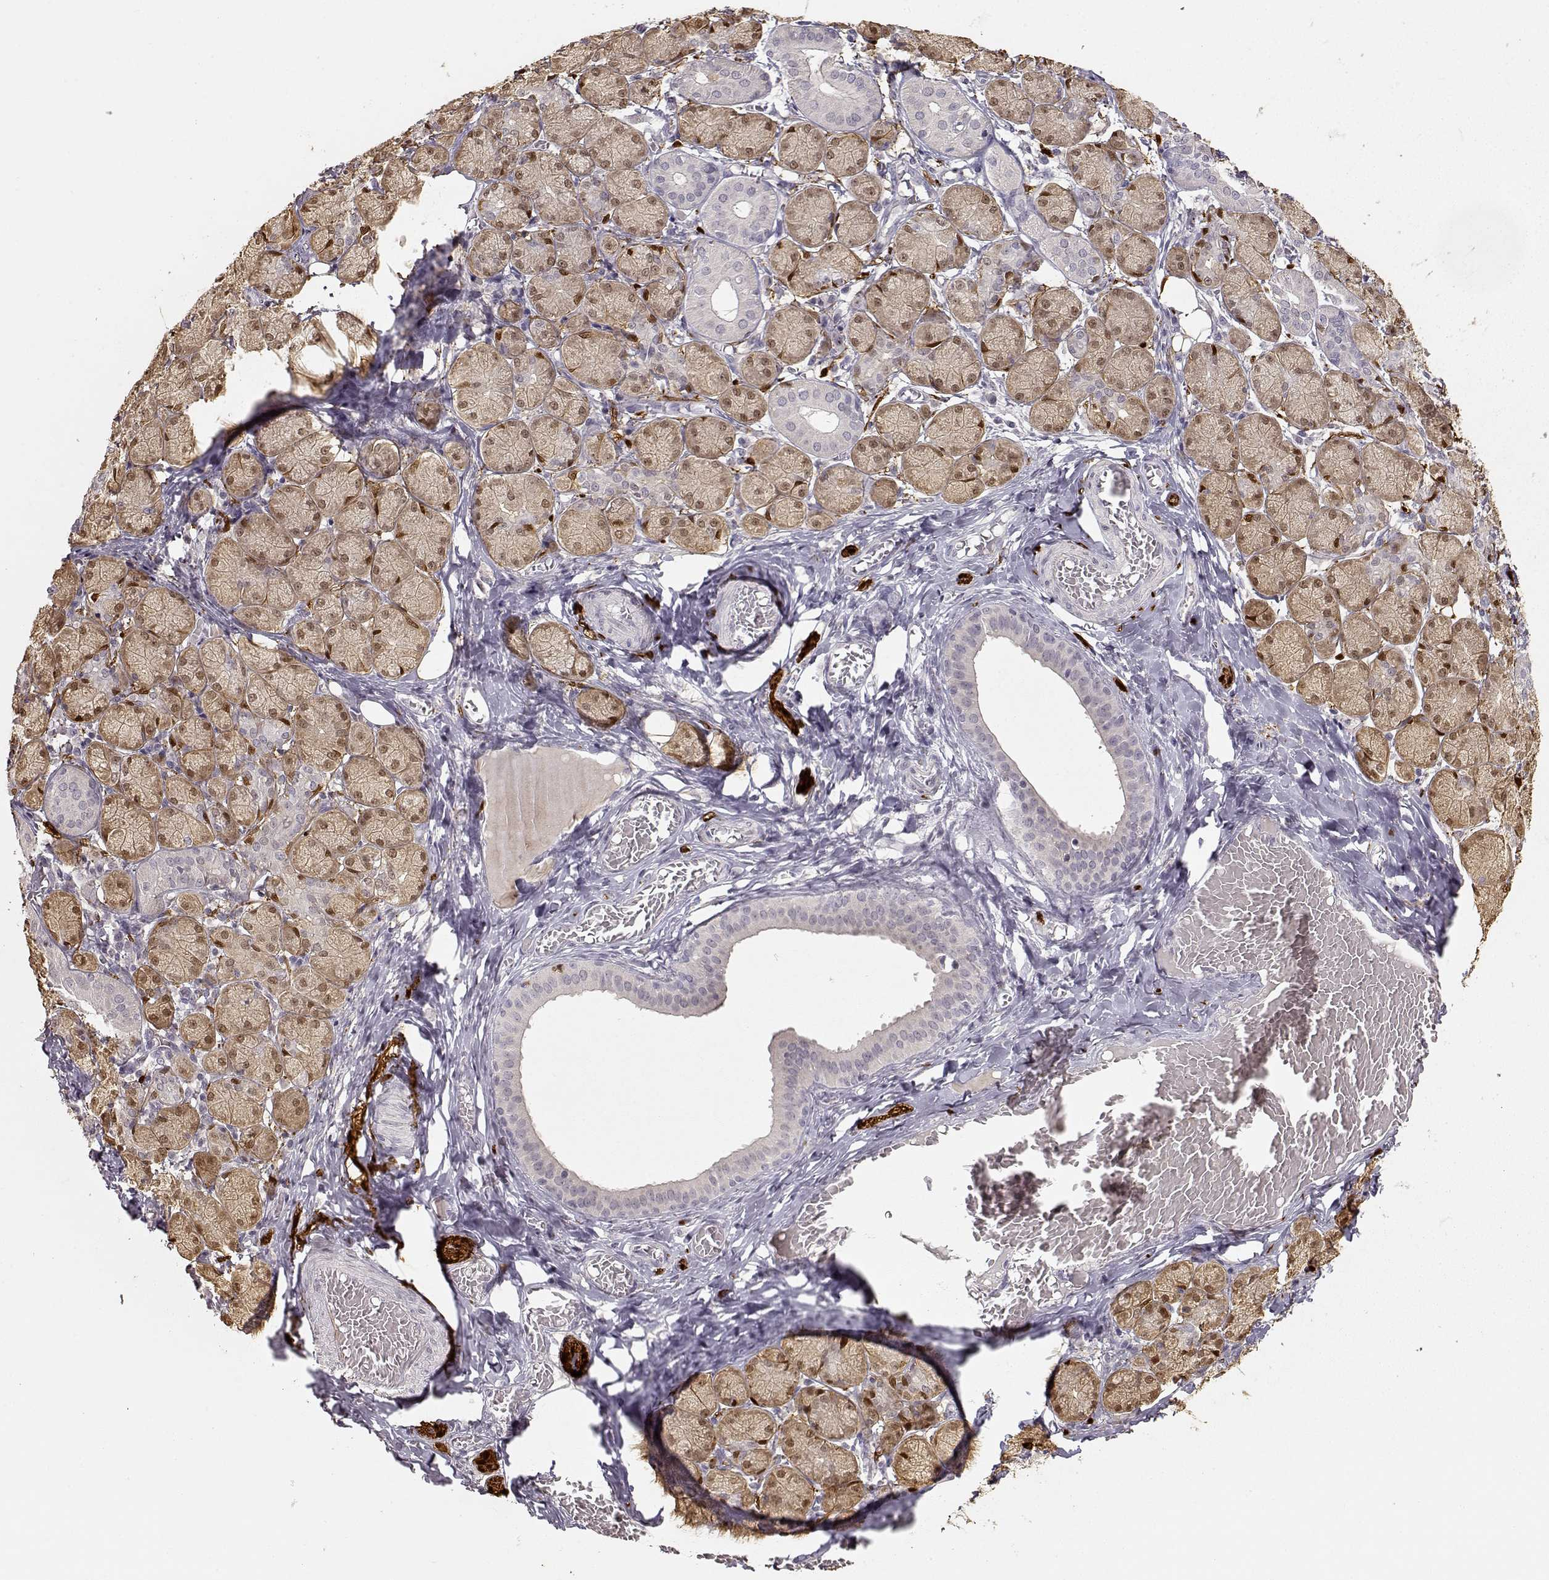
{"staining": {"intensity": "moderate", "quantity": "25%-75%", "location": "cytoplasmic/membranous,nuclear"}, "tissue": "salivary gland", "cell_type": "Glandular cells", "image_type": "normal", "snomed": [{"axis": "morphology", "description": "Normal tissue, NOS"}, {"axis": "topography", "description": "Salivary gland"}, {"axis": "topography", "description": "Peripheral nerve tissue"}], "caption": "IHC of unremarkable salivary gland shows medium levels of moderate cytoplasmic/membranous,nuclear expression in about 25%-75% of glandular cells. The protein of interest is shown in brown color, while the nuclei are stained blue.", "gene": "S100B", "patient": {"sex": "female", "age": 24}}